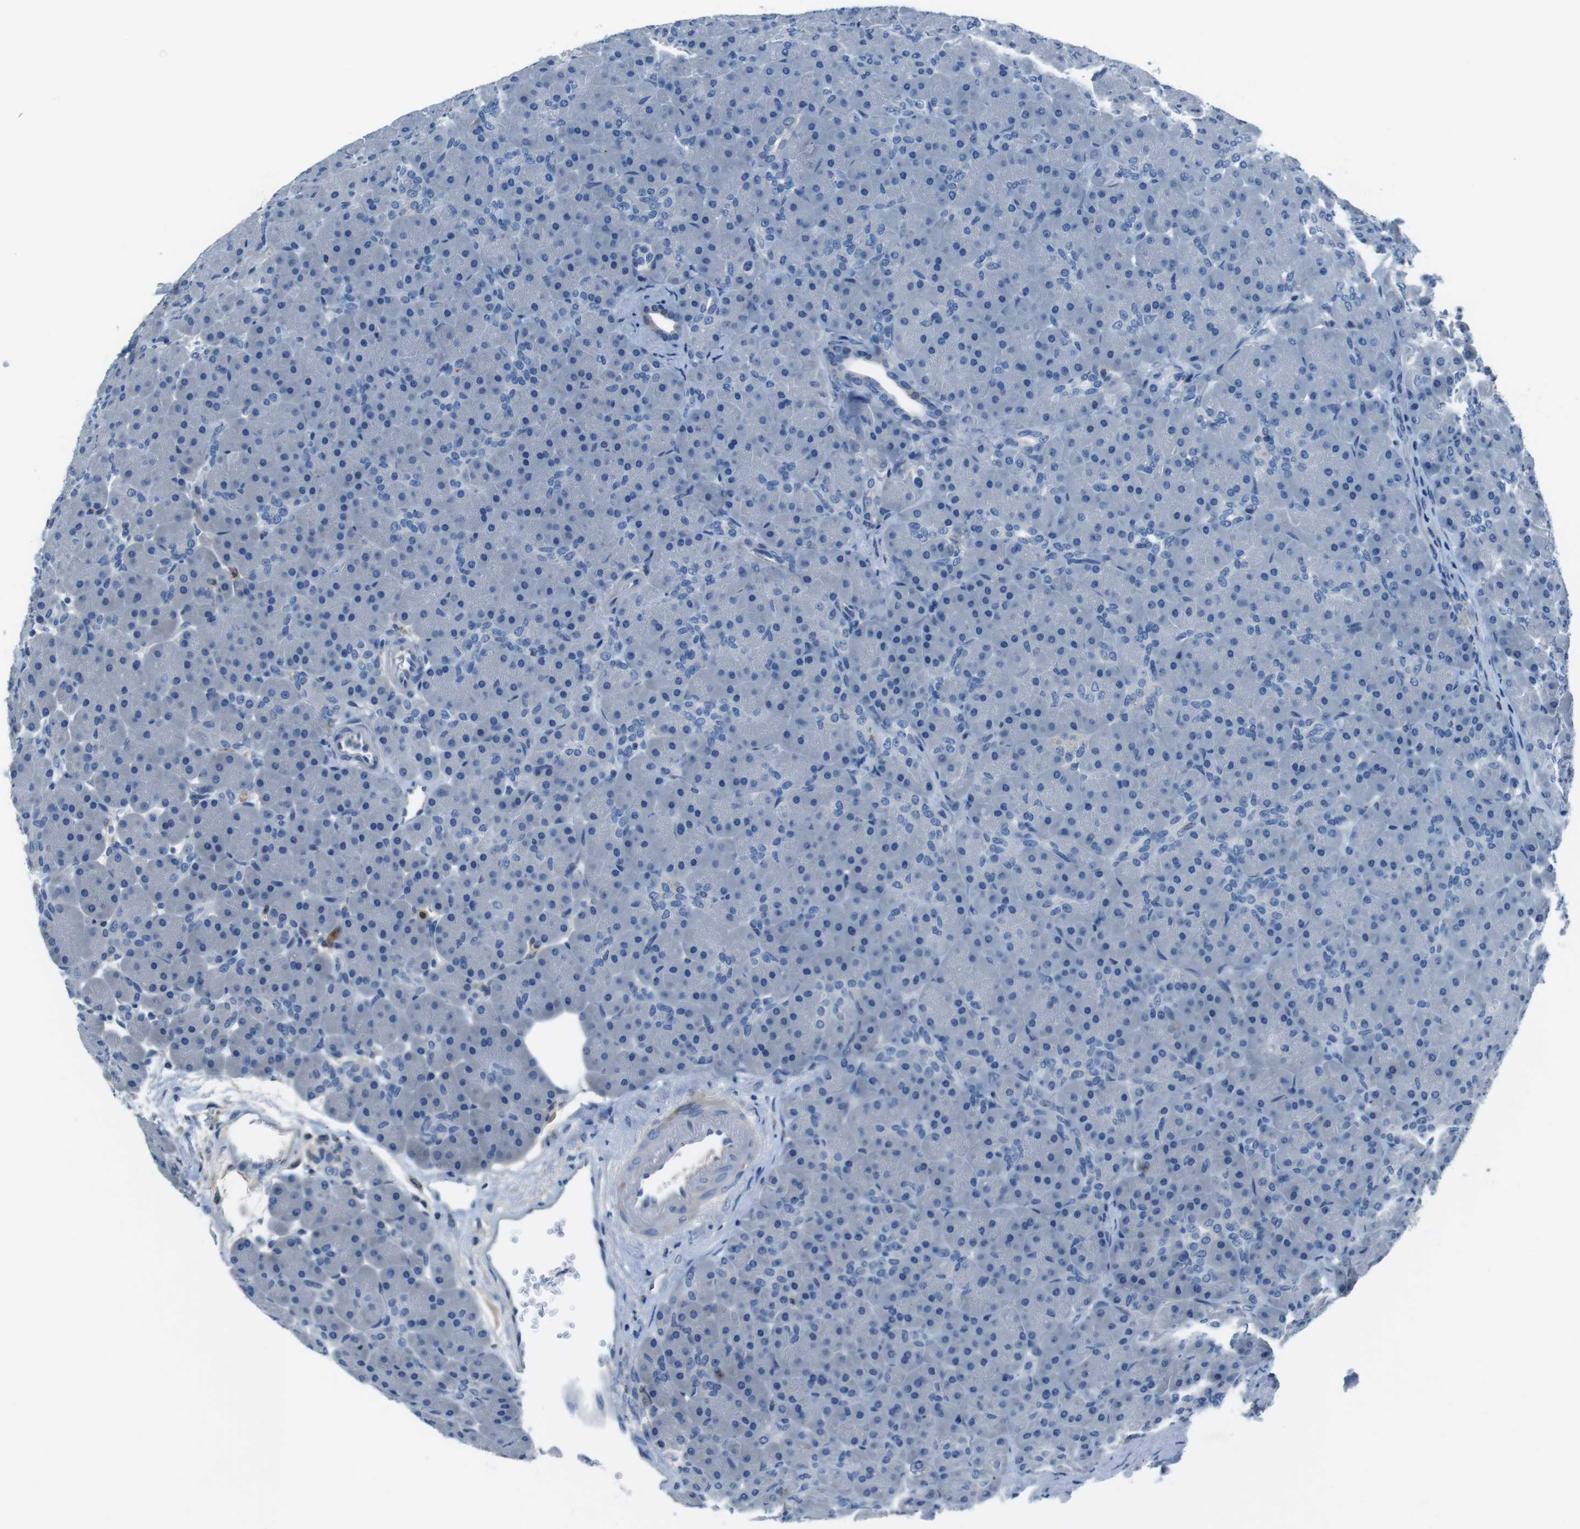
{"staining": {"intensity": "negative", "quantity": "none", "location": "none"}, "tissue": "pancreas", "cell_type": "Exocrine glandular cells", "image_type": "normal", "snomed": [{"axis": "morphology", "description": "Normal tissue, NOS"}, {"axis": "topography", "description": "Pancreas"}], "caption": "Immunohistochemistry (IHC) of benign pancreas exhibits no expression in exocrine glandular cells.", "gene": "TULP3", "patient": {"sex": "male", "age": 66}}